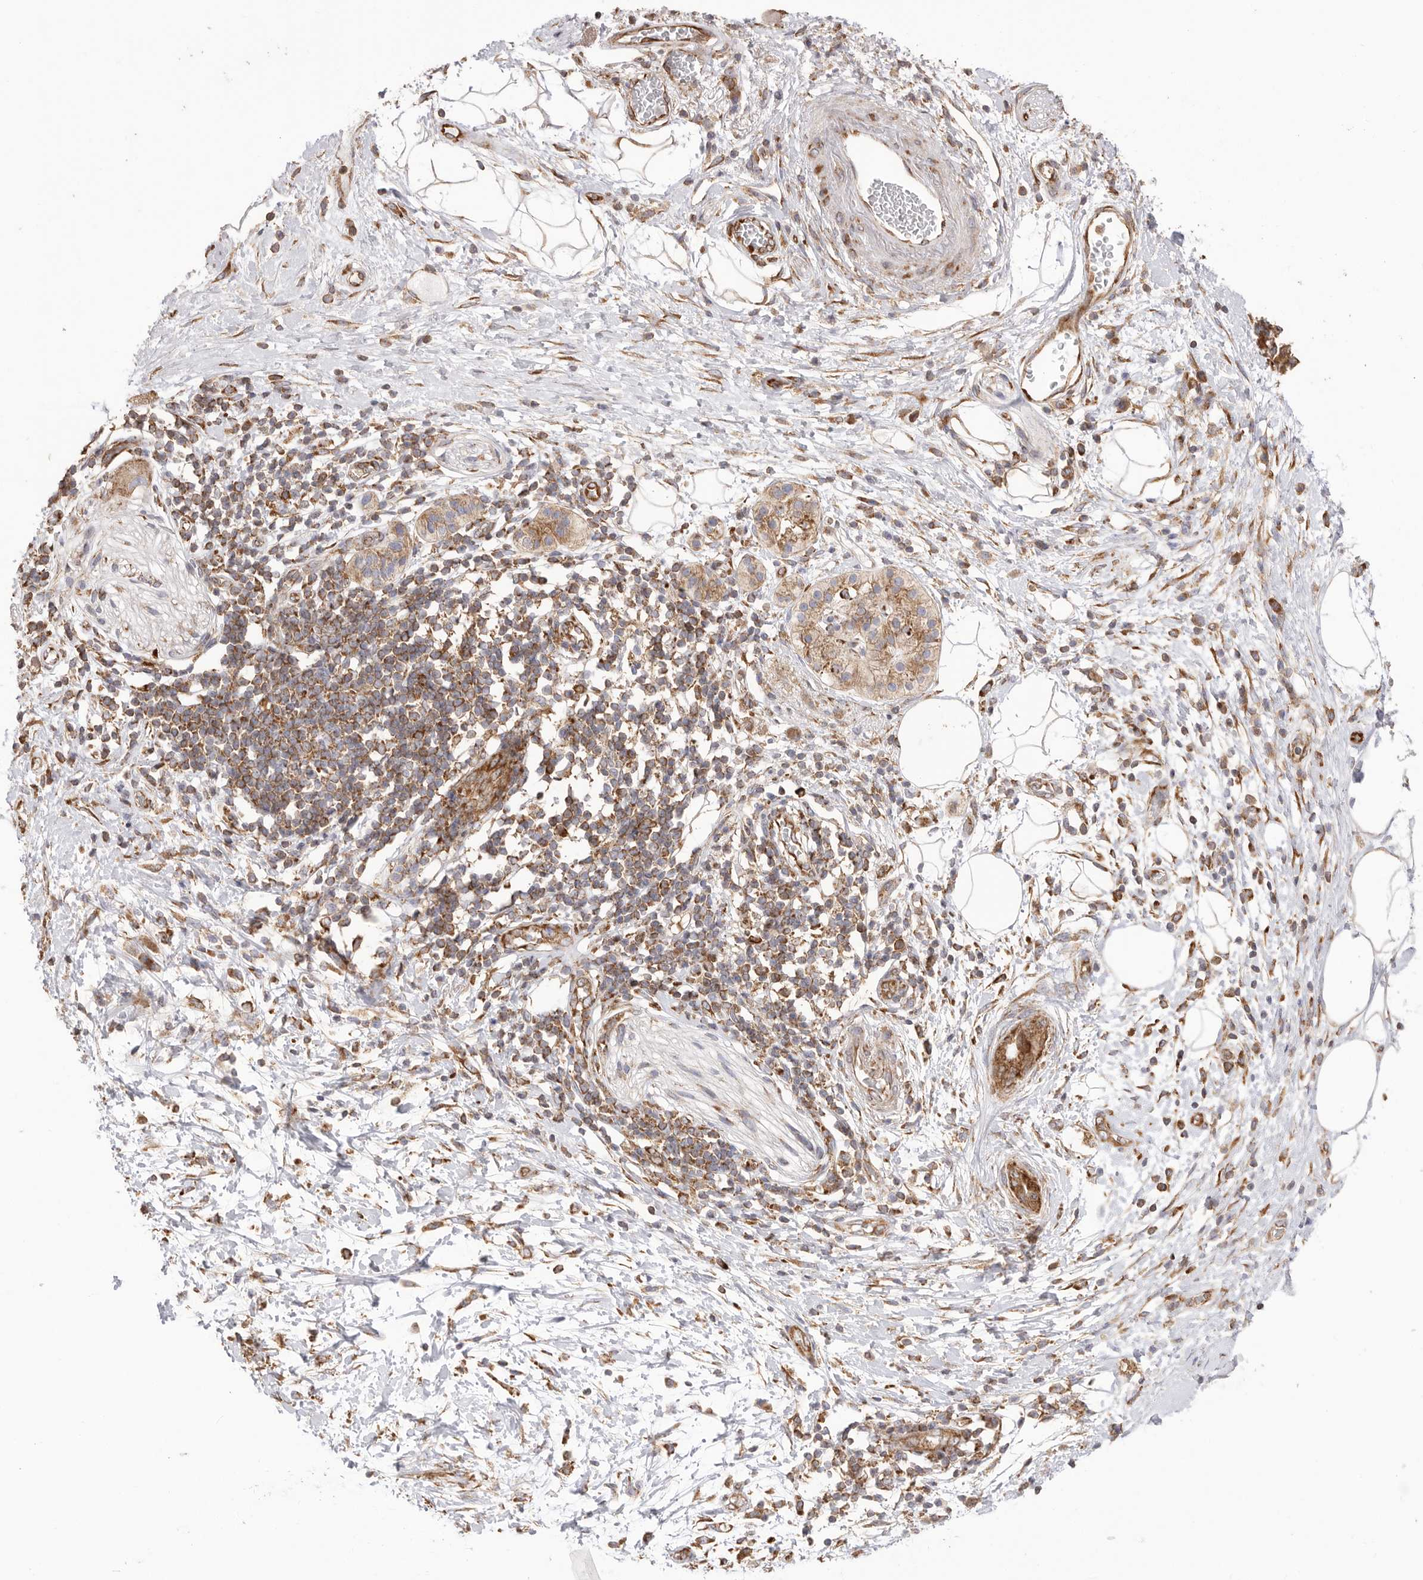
{"staining": {"intensity": "moderate", "quantity": ">75%", "location": "cytoplasmic/membranous"}, "tissue": "adipose tissue", "cell_type": "Adipocytes", "image_type": "normal", "snomed": [{"axis": "morphology", "description": "Normal tissue, NOS"}, {"axis": "morphology", "description": "Adenocarcinoma, NOS"}, {"axis": "topography", "description": "Duodenum"}, {"axis": "topography", "description": "Peripheral nerve tissue"}], "caption": "About >75% of adipocytes in unremarkable human adipose tissue exhibit moderate cytoplasmic/membranous protein positivity as visualized by brown immunohistochemical staining.", "gene": "SERBP1", "patient": {"sex": "female", "age": 60}}